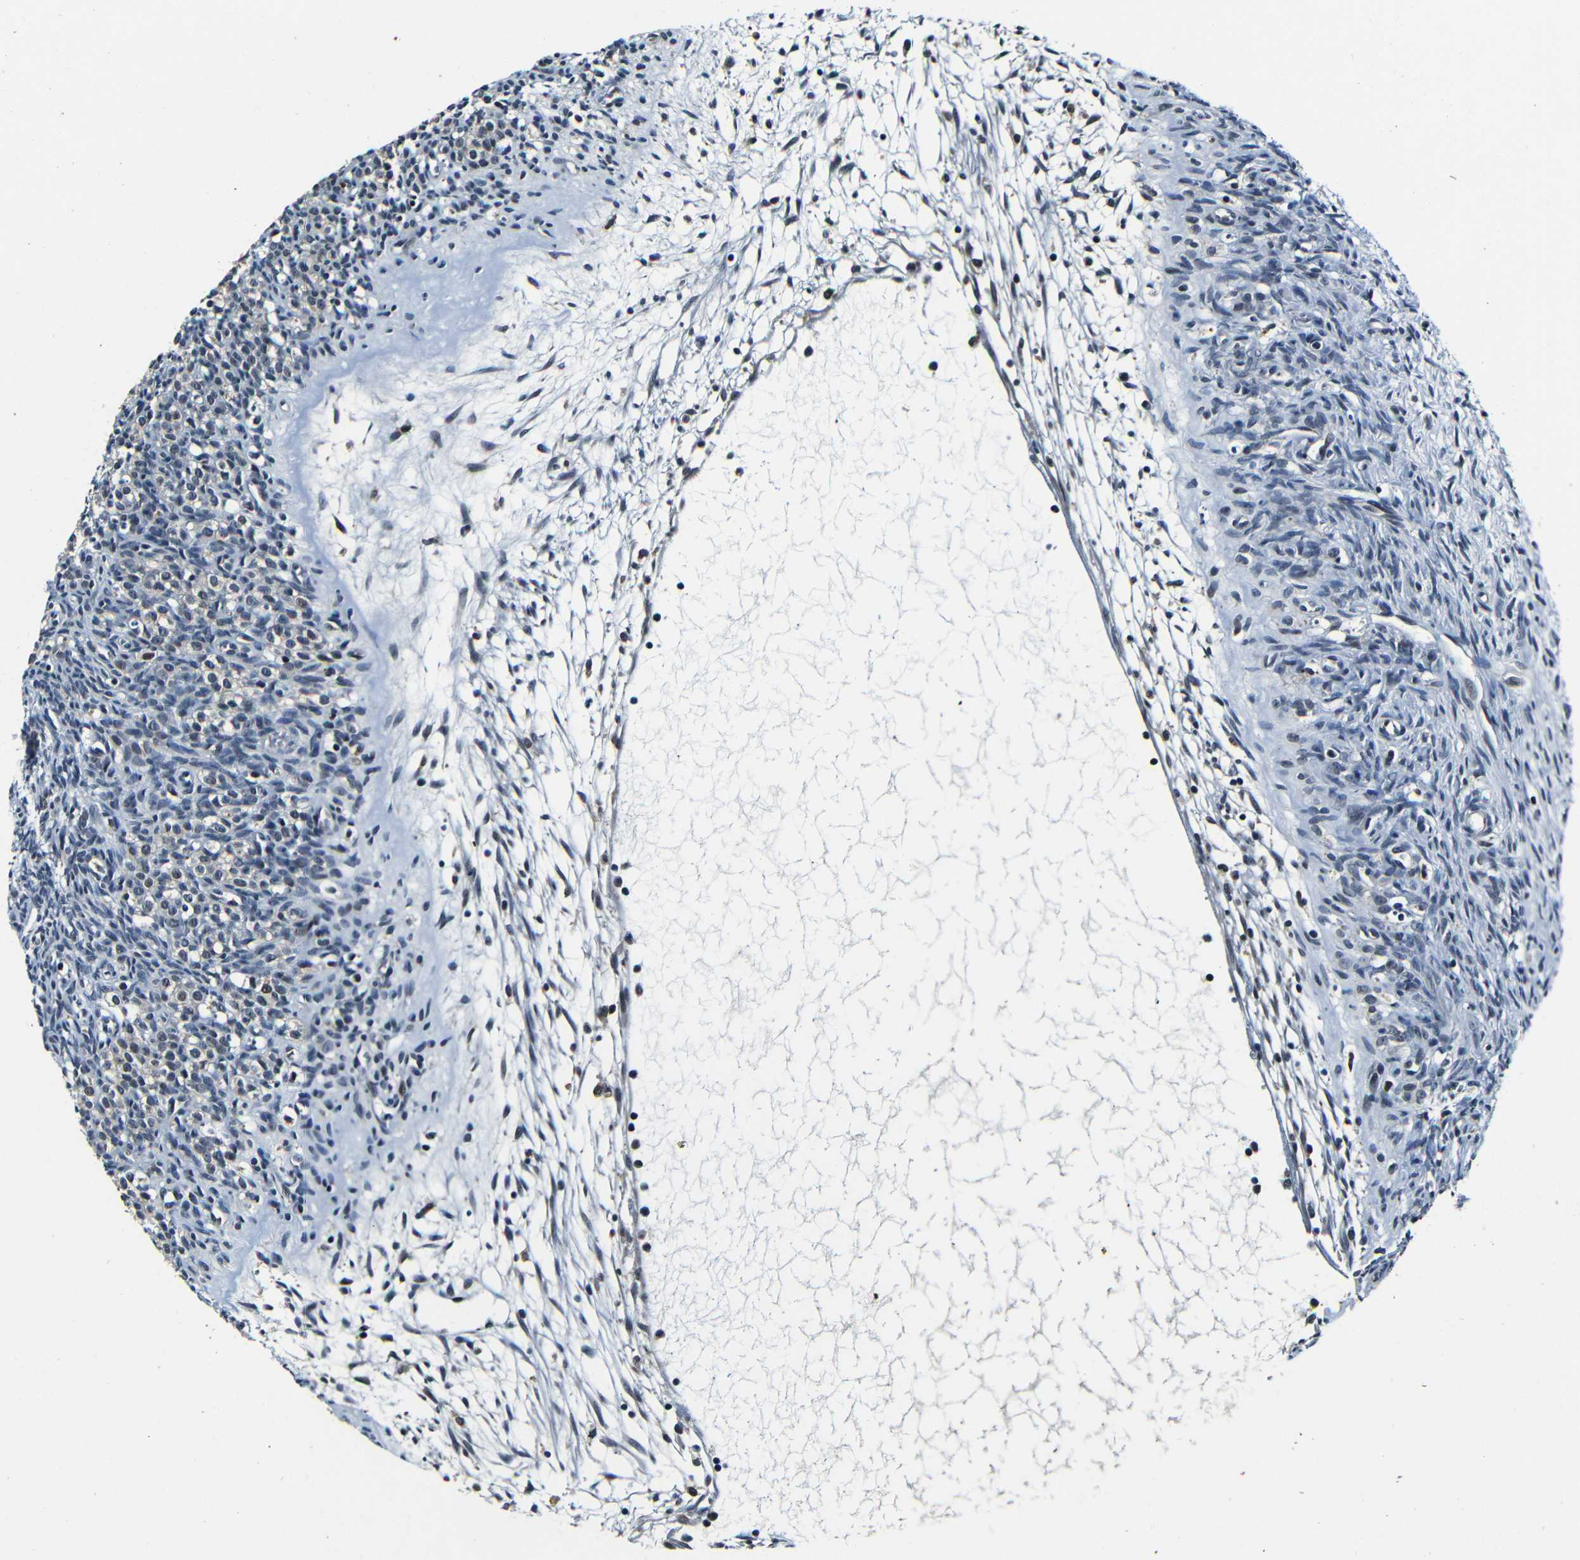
{"staining": {"intensity": "weak", "quantity": "25%-75%", "location": "nuclear"}, "tissue": "ovary", "cell_type": "Ovarian stroma cells", "image_type": "normal", "snomed": [{"axis": "morphology", "description": "Normal tissue, NOS"}, {"axis": "topography", "description": "Ovary"}], "caption": "Weak nuclear protein staining is present in approximately 25%-75% of ovarian stroma cells in ovary.", "gene": "FOXD4L1", "patient": {"sex": "female", "age": 33}}